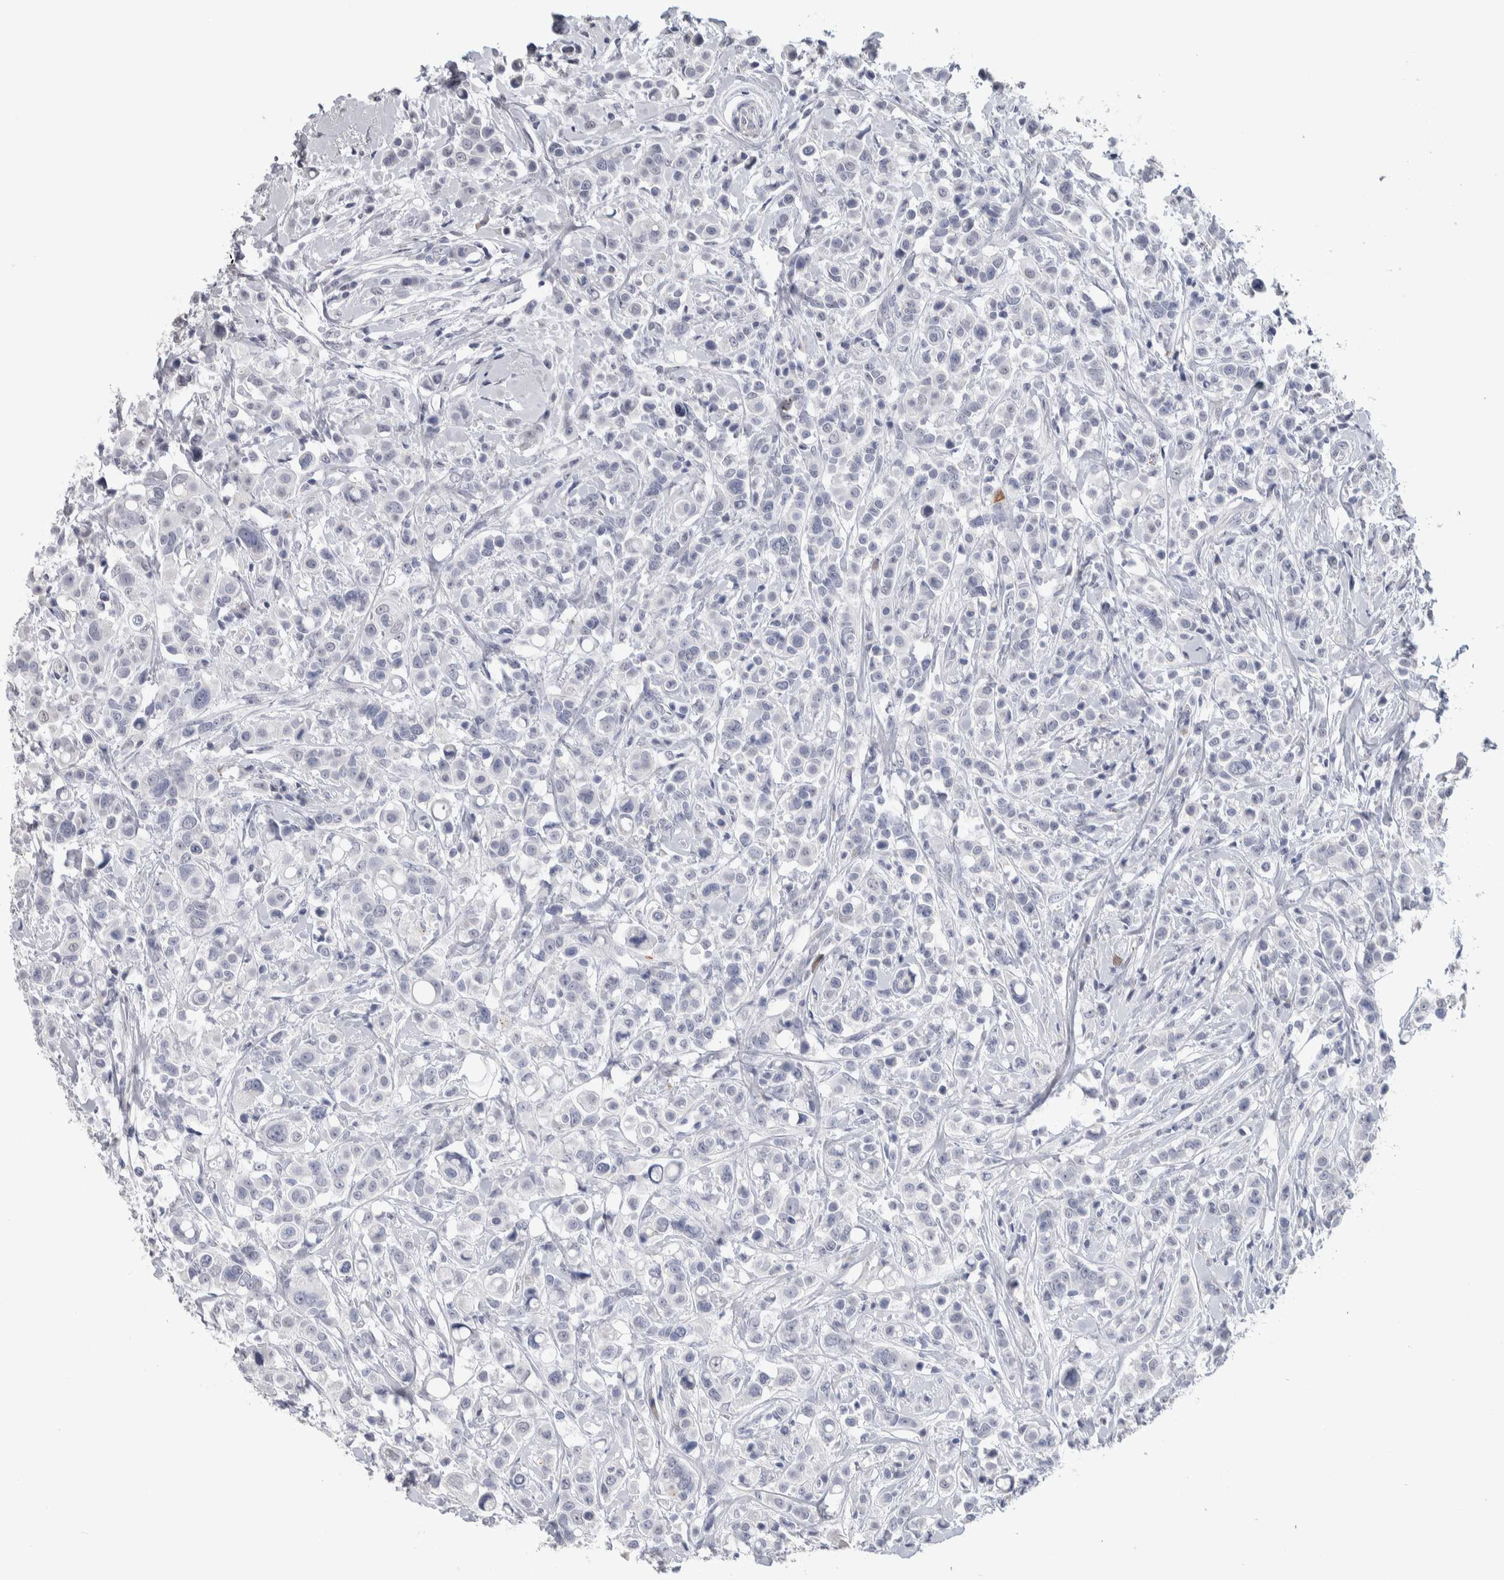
{"staining": {"intensity": "negative", "quantity": "none", "location": "none"}, "tissue": "breast cancer", "cell_type": "Tumor cells", "image_type": "cancer", "snomed": [{"axis": "morphology", "description": "Duct carcinoma"}, {"axis": "topography", "description": "Breast"}], "caption": "This is an immunohistochemistry (IHC) photomicrograph of infiltrating ductal carcinoma (breast). There is no expression in tumor cells.", "gene": "TMEM102", "patient": {"sex": "female", "age": 27}}